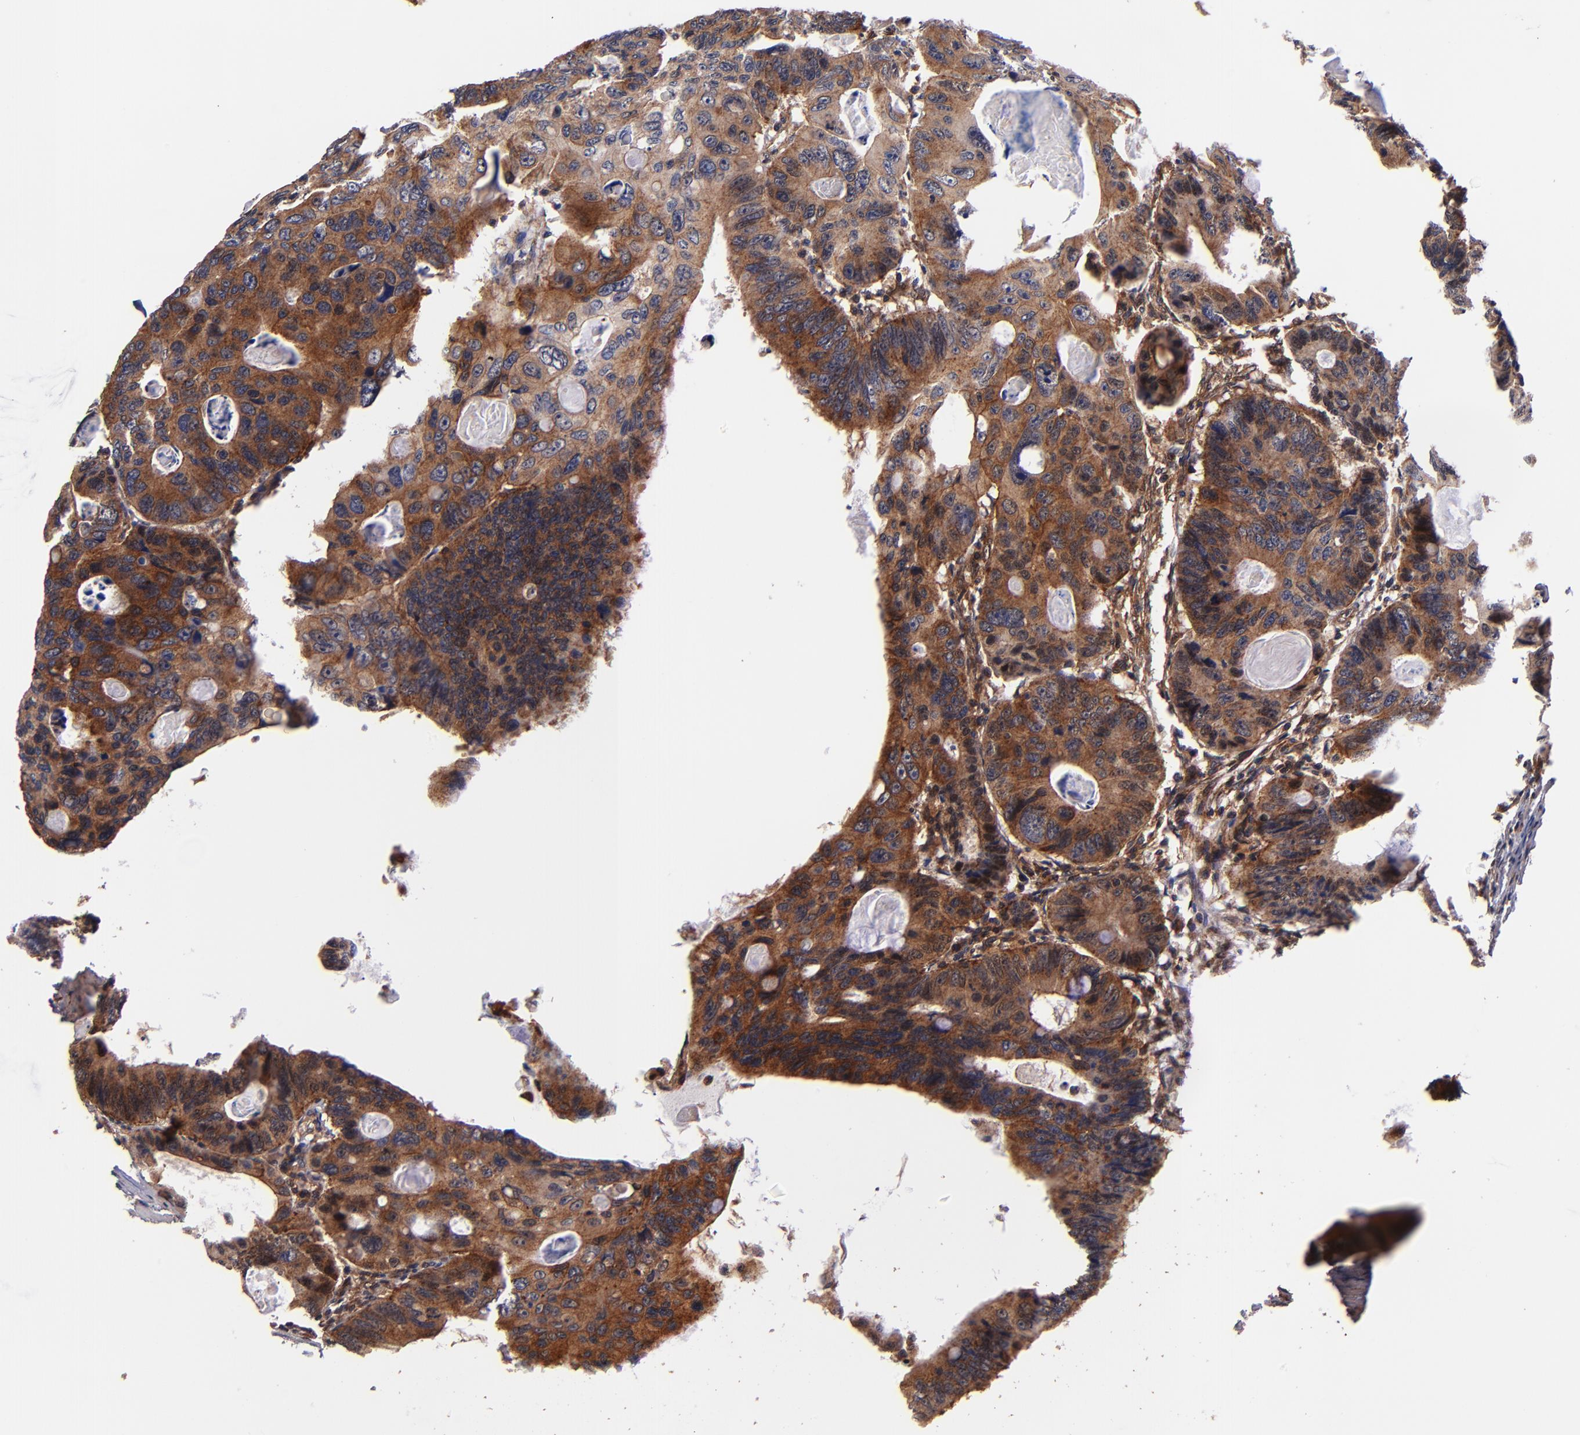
{"staining": {"intensity": "strong", "quantity": ">75%", "location": "cytoplasmic/membranous"}, "tissue": "colorectal cancer", "cell_type": "Tumor cells", "image_type": "cancer", "snomed": [{"axis": "morphology", "description": "Adenocarcinoma, NOS"}, {"axis": "topography", "description": "Colon"}], "caption": "Immunohistochemistry staining of adenocarcinoma (colorectal), which demonstrates high levels of strong cytoplasmic/membranous staining in about >75% of tumor cells indicating strong cytoplasmic/membranous protein staining. The staining was performed using DAB (3,3'-diaminobenzidine) (brown) for protein detection and nuclei were counterstained in hematoxylin (blue).", "gene": "STX8", "patient": {"sex": "female", "age": 55}}